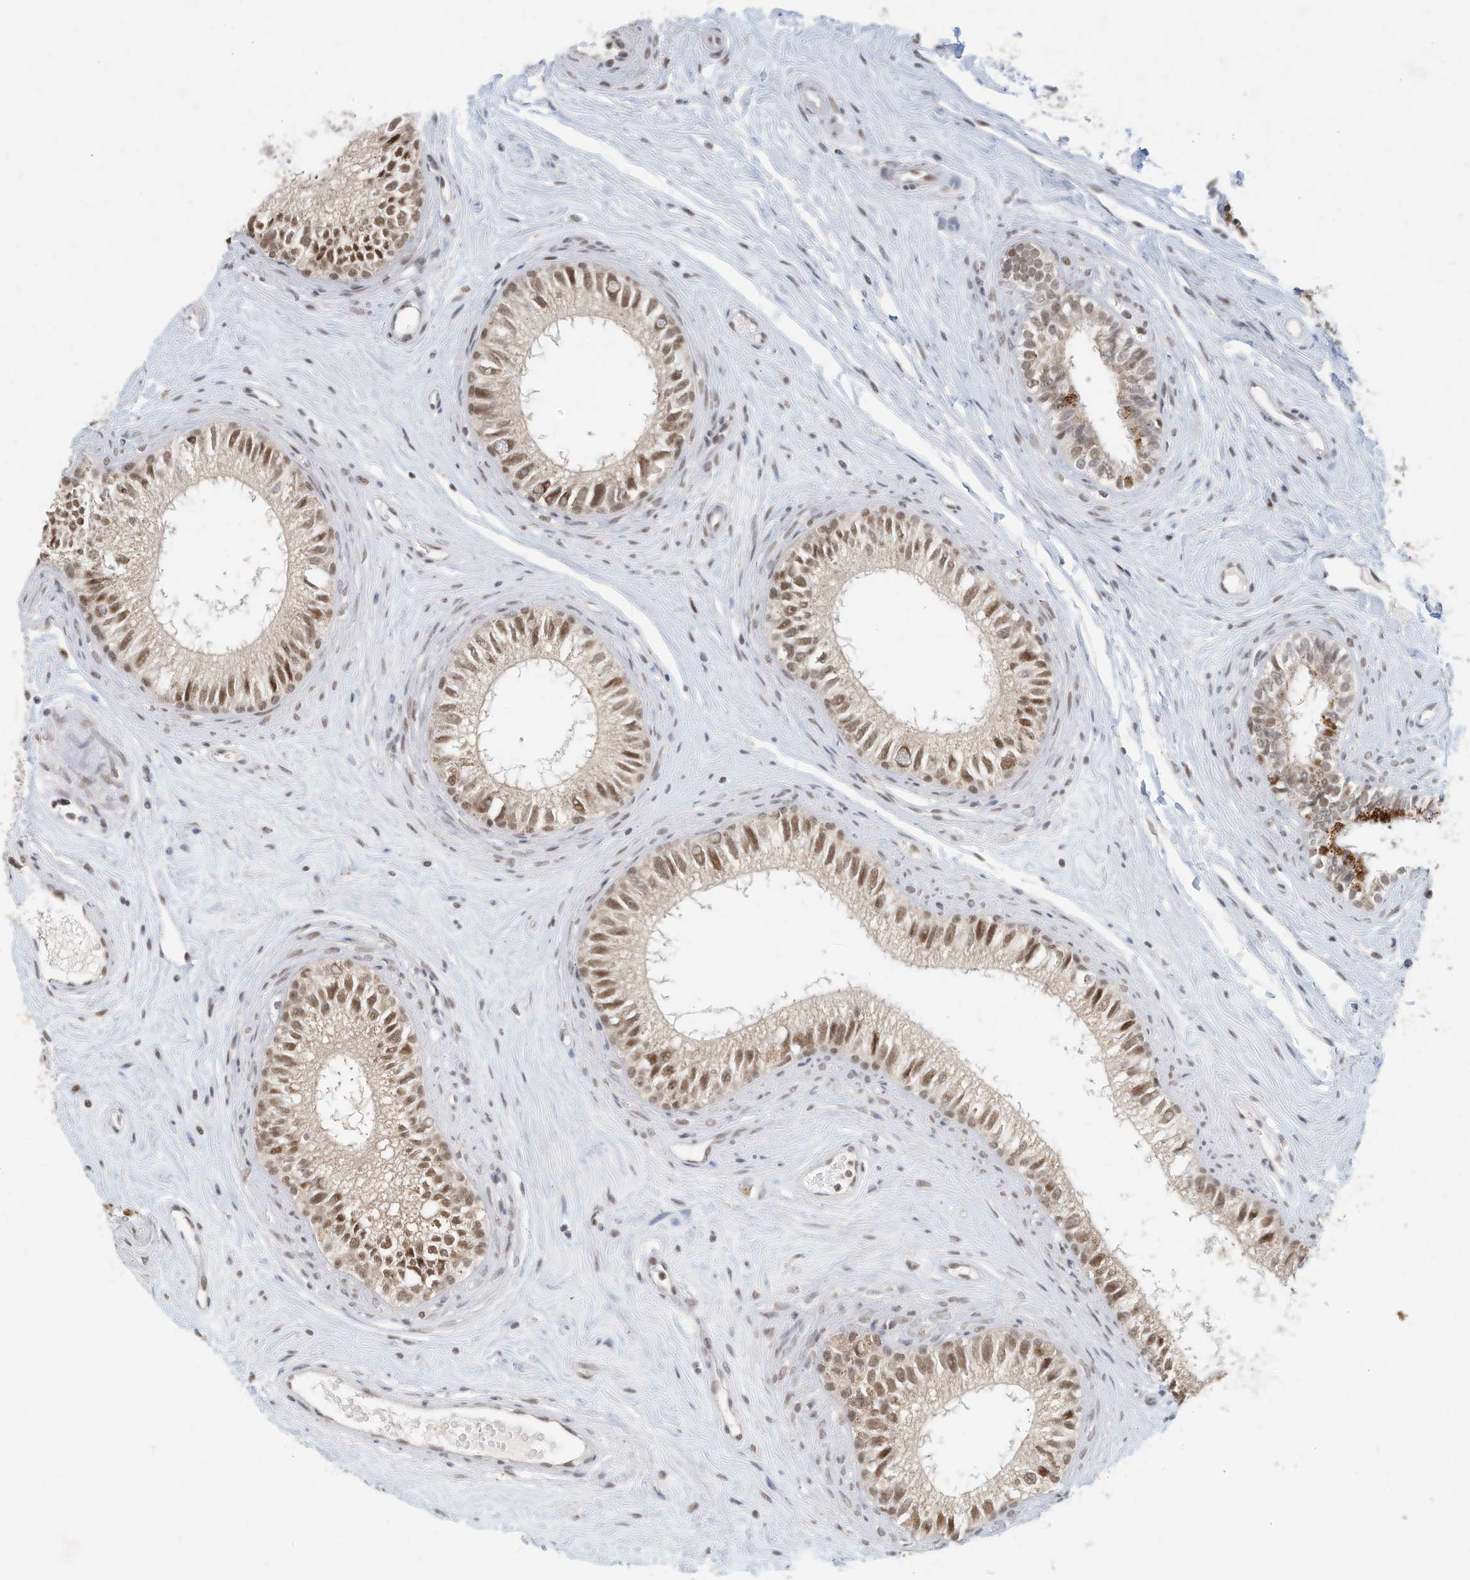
{"staining": {"intensity": "moderate", "quantity": ">75%", "location": "nuclear"}, "tissue": "epididymis", "cell_type": "Glandular cells", "image_type": "normal", "snomed": [{"axis": "morphology", "description": "Normal tissue, NOS"}, {"axis": "topography", "description": "Epididymis"}], "caption": "This photomicrograph displays immunohistochemistry (IHC) staining of benign human epididymis, with medium moderate nuclear staining in approximately >75% of glandular cells.", "gene": "OGT", "patient": {"sex": "male", "age": 71}}